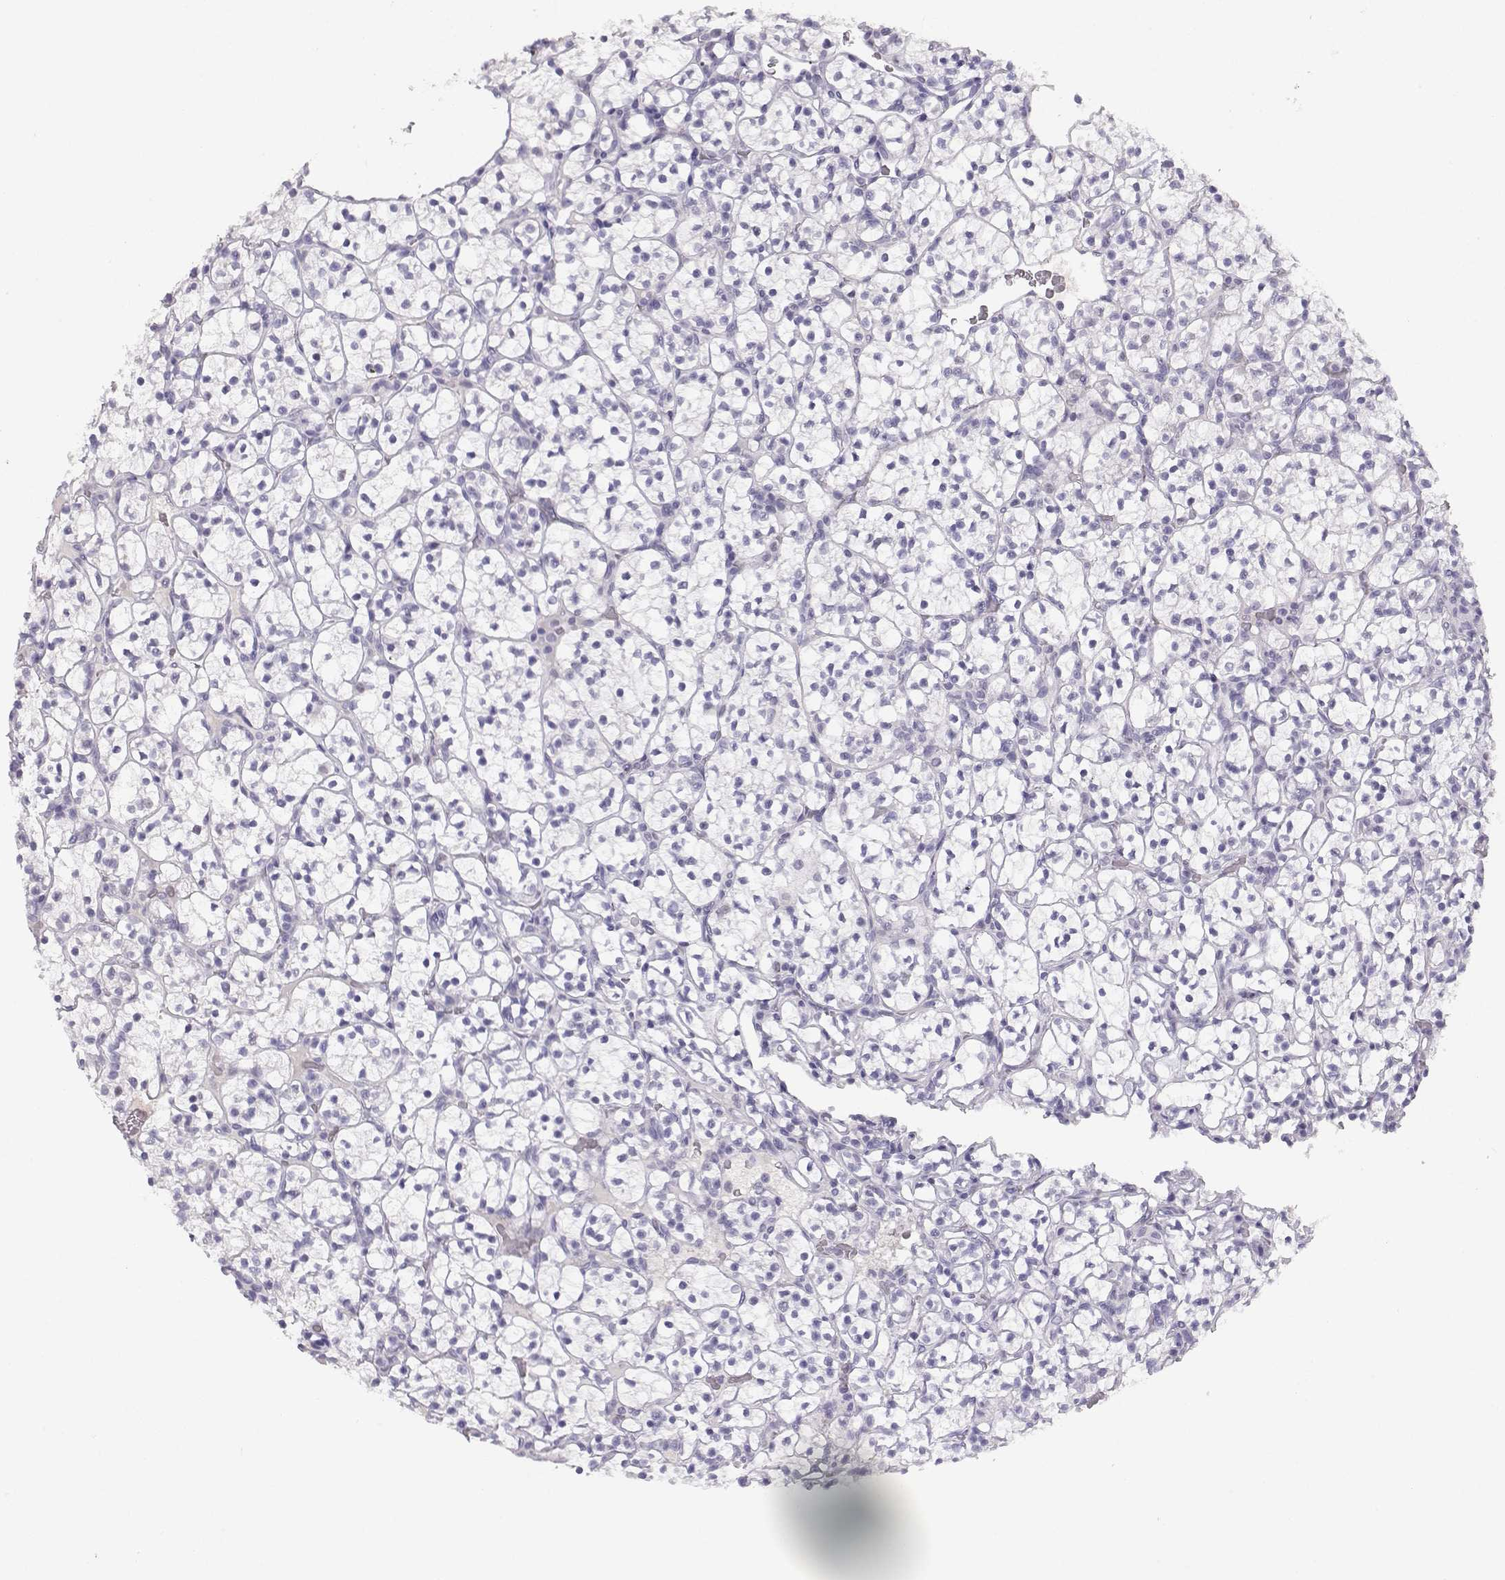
{"staining": {"intensity": "negative", "quantity": "none", "location": "none"}, "tissue": "renal cancer", "cell_type": "Tumor cells", "image_type": "cancer", "snomed": [{"axis": "morphology", "description": "Adenocarcinoma, NOS"}, {"axis": "topography", "description": "Kidney"}], "caption": "DAB (3,3'-diaminobenzidine) immunohistochemical staining of renal adenocarcinoma displays no significant positivity in tumor cells.", "gene": "OPN5", "patient": {"sex": "female", "age": 89}}